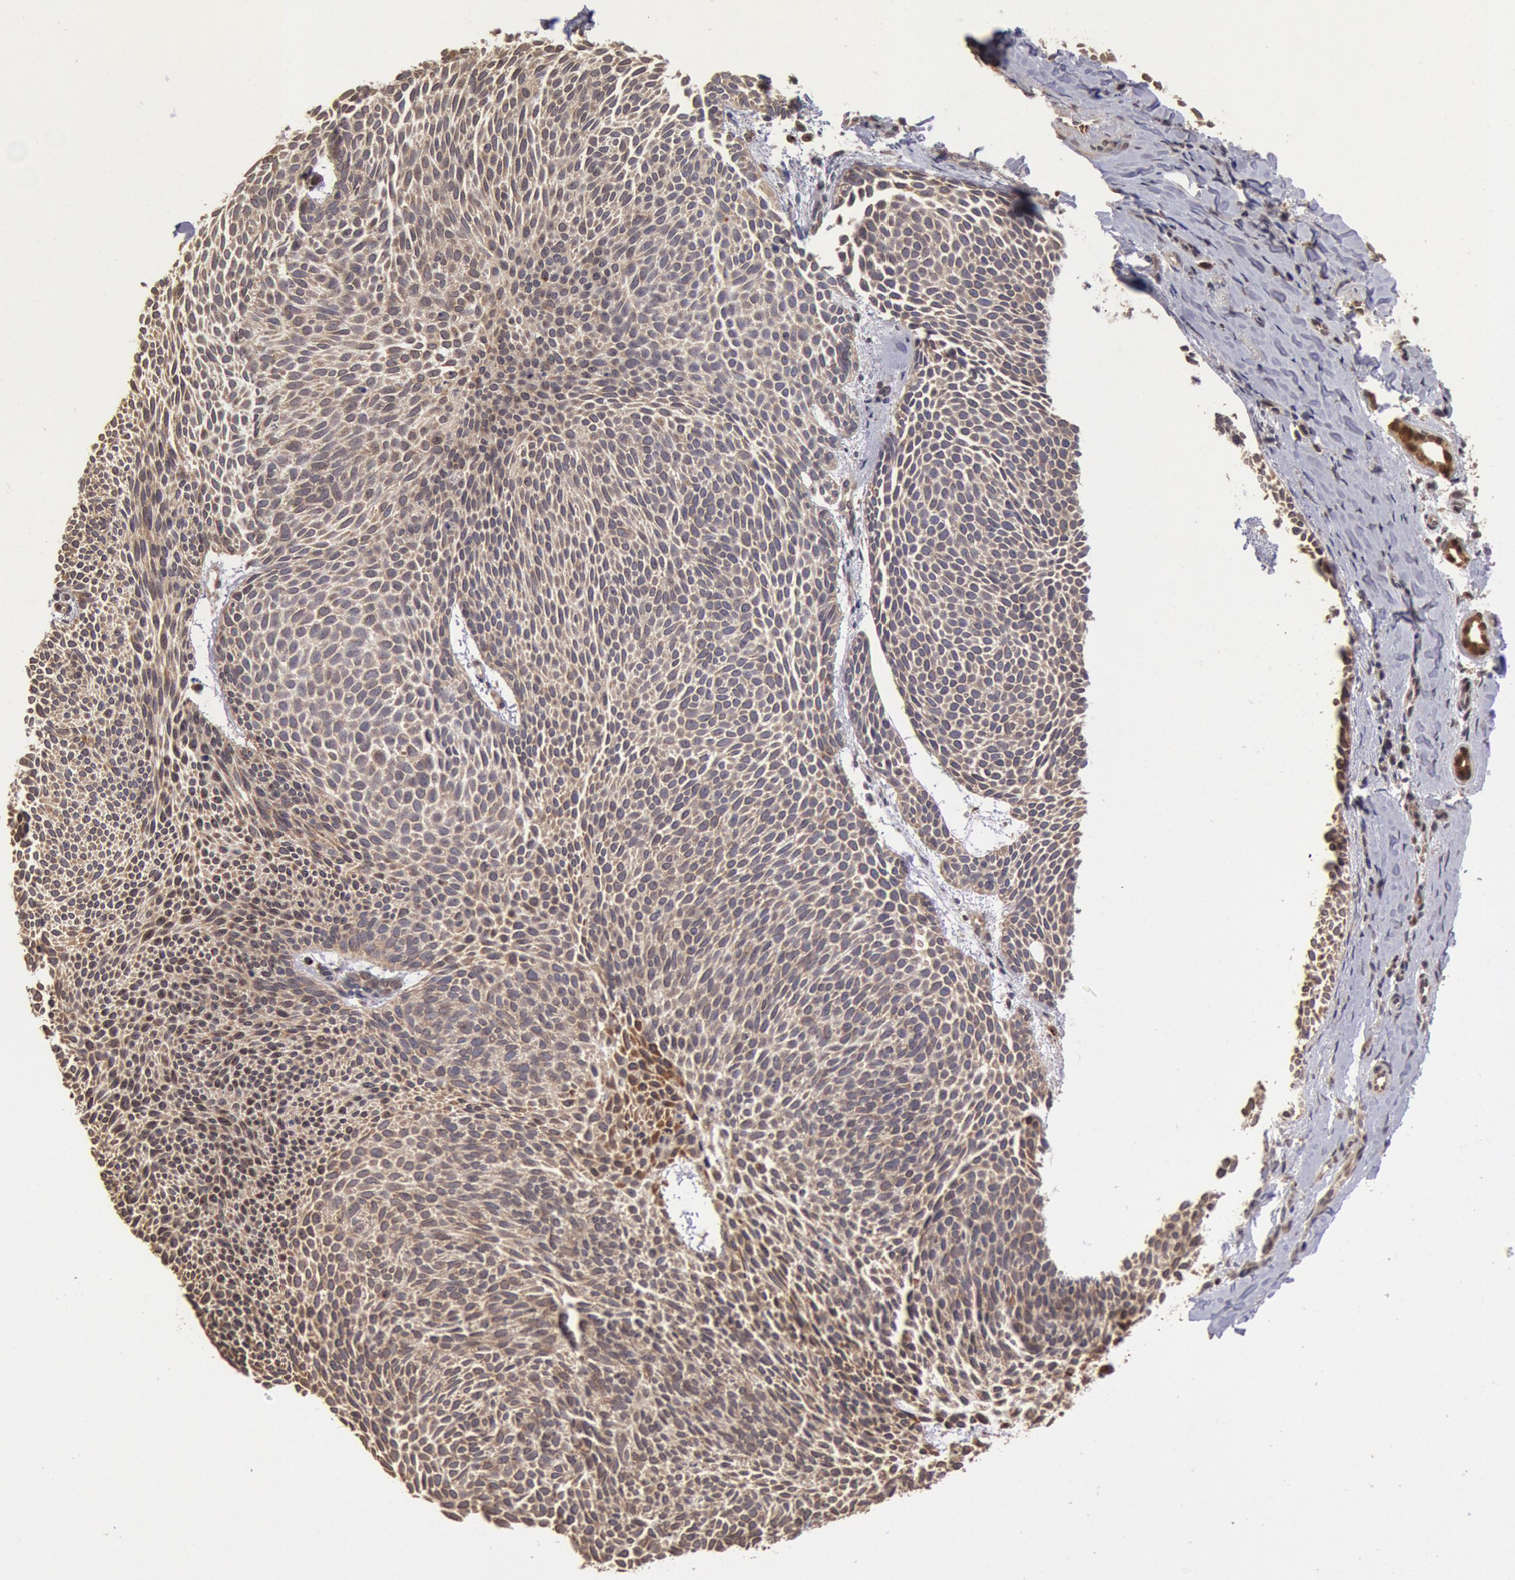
{"staining": {"intensity": "weak", "quantity": ">75%", "location": "cytoplasmic/membranous"}, "tissue": "skin cancer", "cell_type": "Tumor cells", "image_type": "cancer", "snomed": [{"axis": "morphology", "description": "Basal cell carcinoma"}, {"axis": "topography", "description": "Skin"}], "caption": "This is an image of immunohistochemistry (IHC) staining of basal cell carcinoma (skin), which shows weak staining in the cytoplasmic/membranous of tumor cells.", "gene": "COMT", "patient": {"sex": "male", "age": 84}}